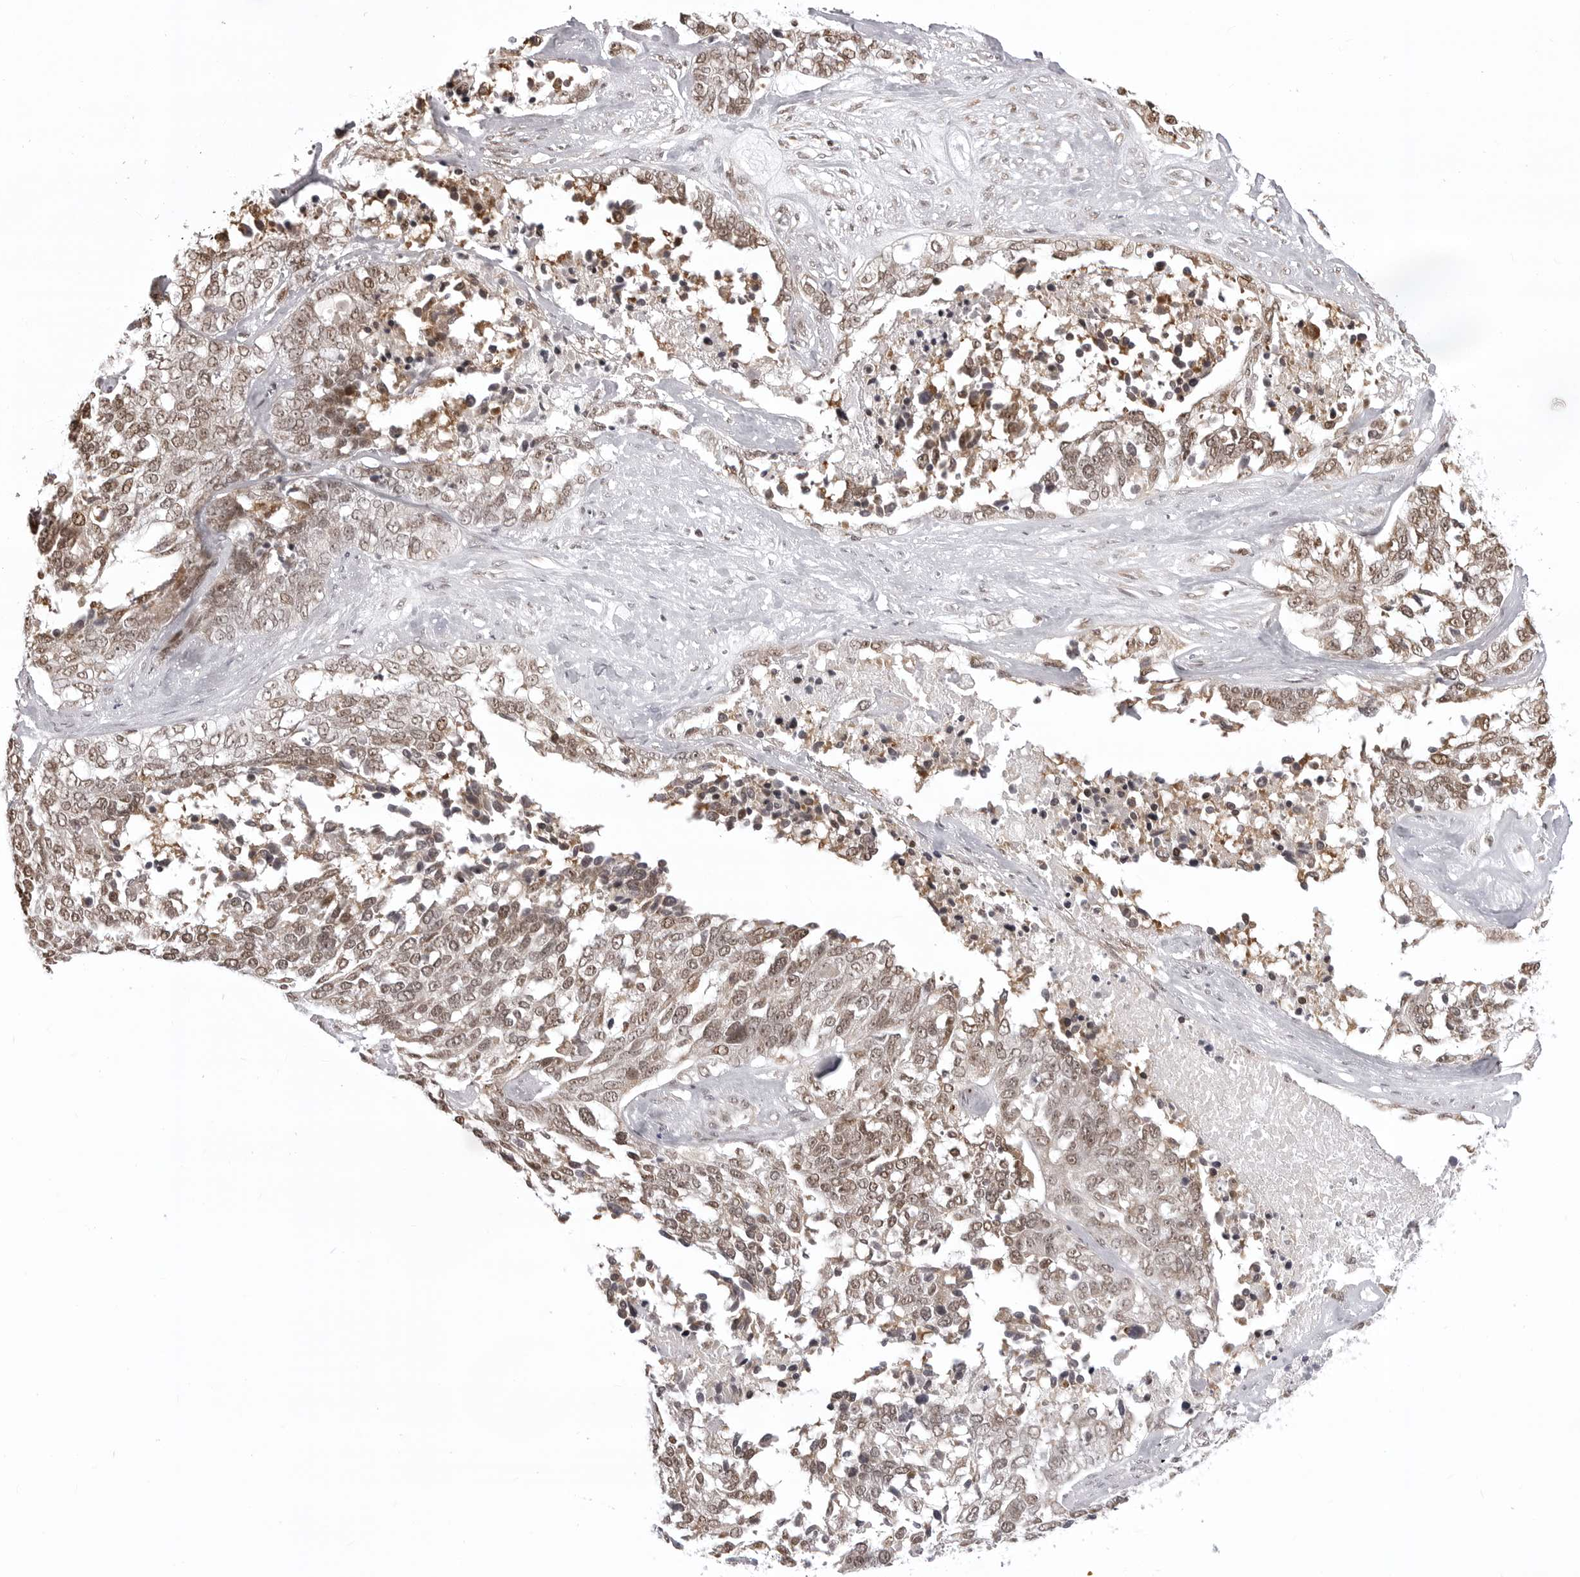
{"staining": {"intensity": "weak", "quantity": ">75%", "location": "nuclear"}, "tissue": "ovarian cancer", "cell_type": "Tumor cells", "image_type": "cancer", "snomed": [{"axis": "morphology", "description": "Cystadenocarcinoma, serous, NOS"}, {"axis": "topography", "description": "Ovary"}], "caption": "Serous cystadenocarcinoma (ovarian) stained with DAB (3,3'-diaminobenzidine) immunohistochemistry (IHC) shows low levels of weak nuclear positivity in approximately >75% of tumor cells.", "gene": "PHF3", "patient": {"sex": "female", "age": 44}}